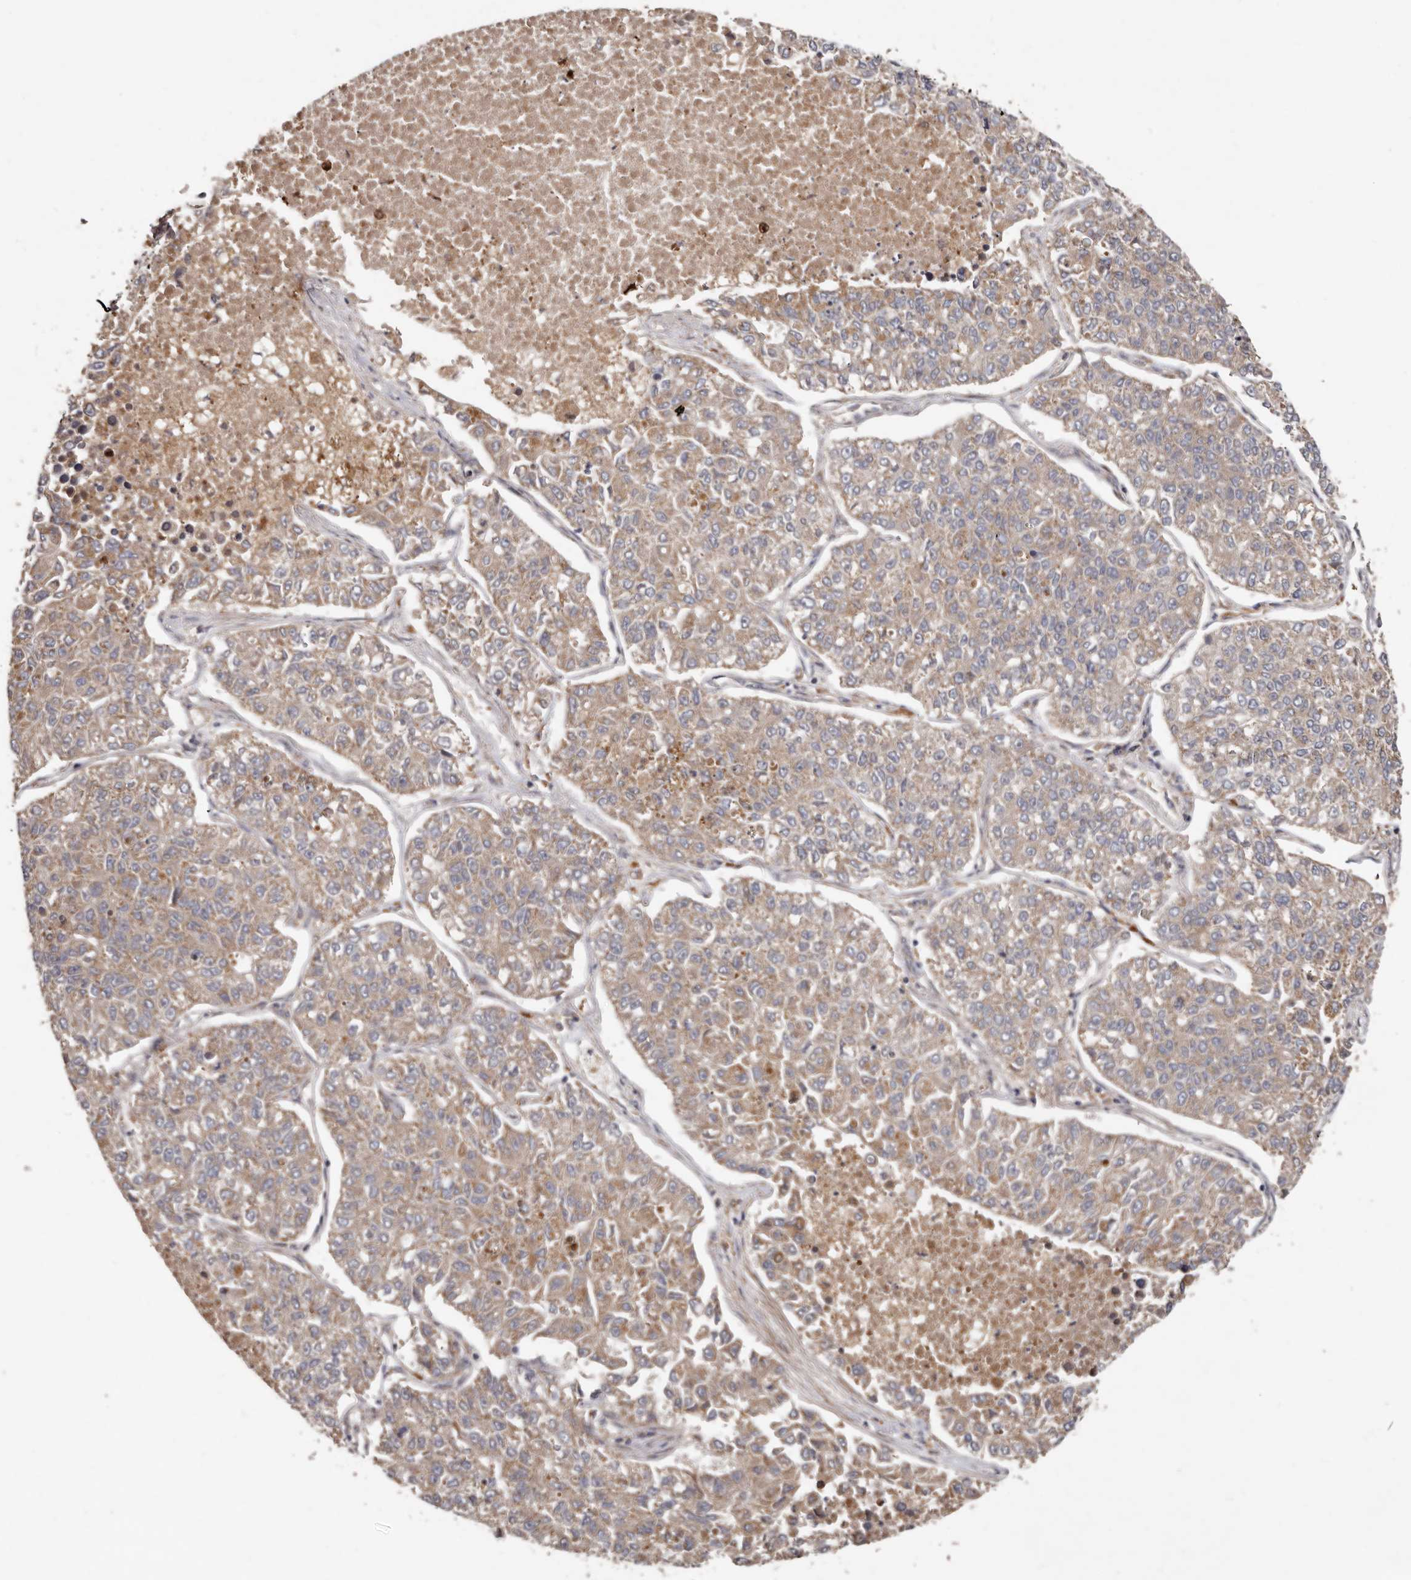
{"staining": {"intensity": "weak", "quantity": ">75%", "location": "cytoplasmic/membranous"}, "tissue": "lung cancer", "cell_type": "Tumor cells", "image_type": "cancer", "snomed": [{"axis": "morphology", "description": "Adenocarcinoma, NOS"}, {"axis": "topography", "description": "Lung"}], "caption": "A photomicrograph of human lung cancer stained for a protein displays weak cytoplasmic/membranous brown staining in tumor cells.", "gene": "GOT1L1", "patient": {"sex": "male", "age": 49}}